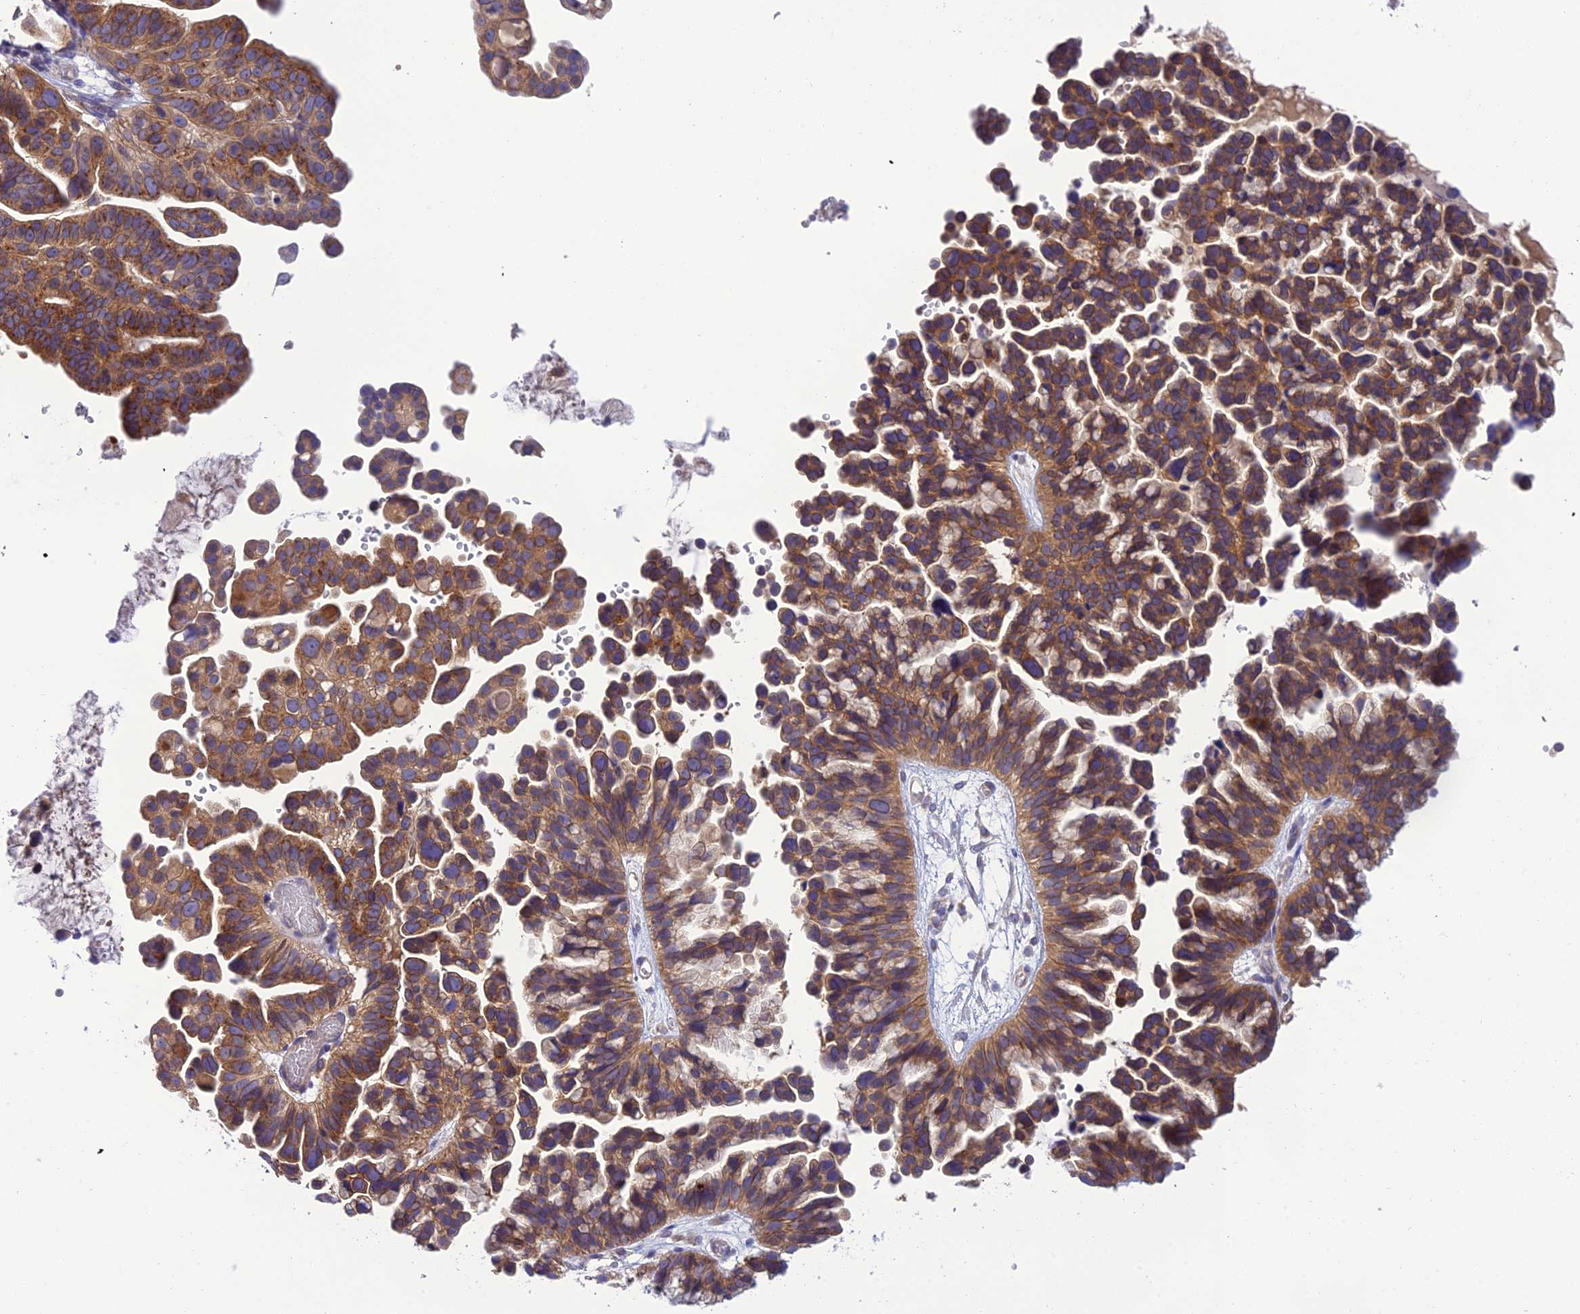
{"staining": {"intensity": "moderate", "quantity": ">75%", "location": "cytoplasmic/membranous"}, "tissue": "ovarian cancer", "cell_type": "Tumor cells", "image_type": "cancer", "snomed": [{"axis": "morphology", "description": "Cystadenocarcinoma, serous, NOS"}, {"axis": "topography", "description": "Ovary"}], "caption": "Ovarian serous cystadenocarcinoma stained with immunohistochemistry displays moderate cytoplasmic/membranous staining in approximately >75% of tumor cells.", "gene": "GOLPH3", "patient": {"sex": "female", "age": 56}}